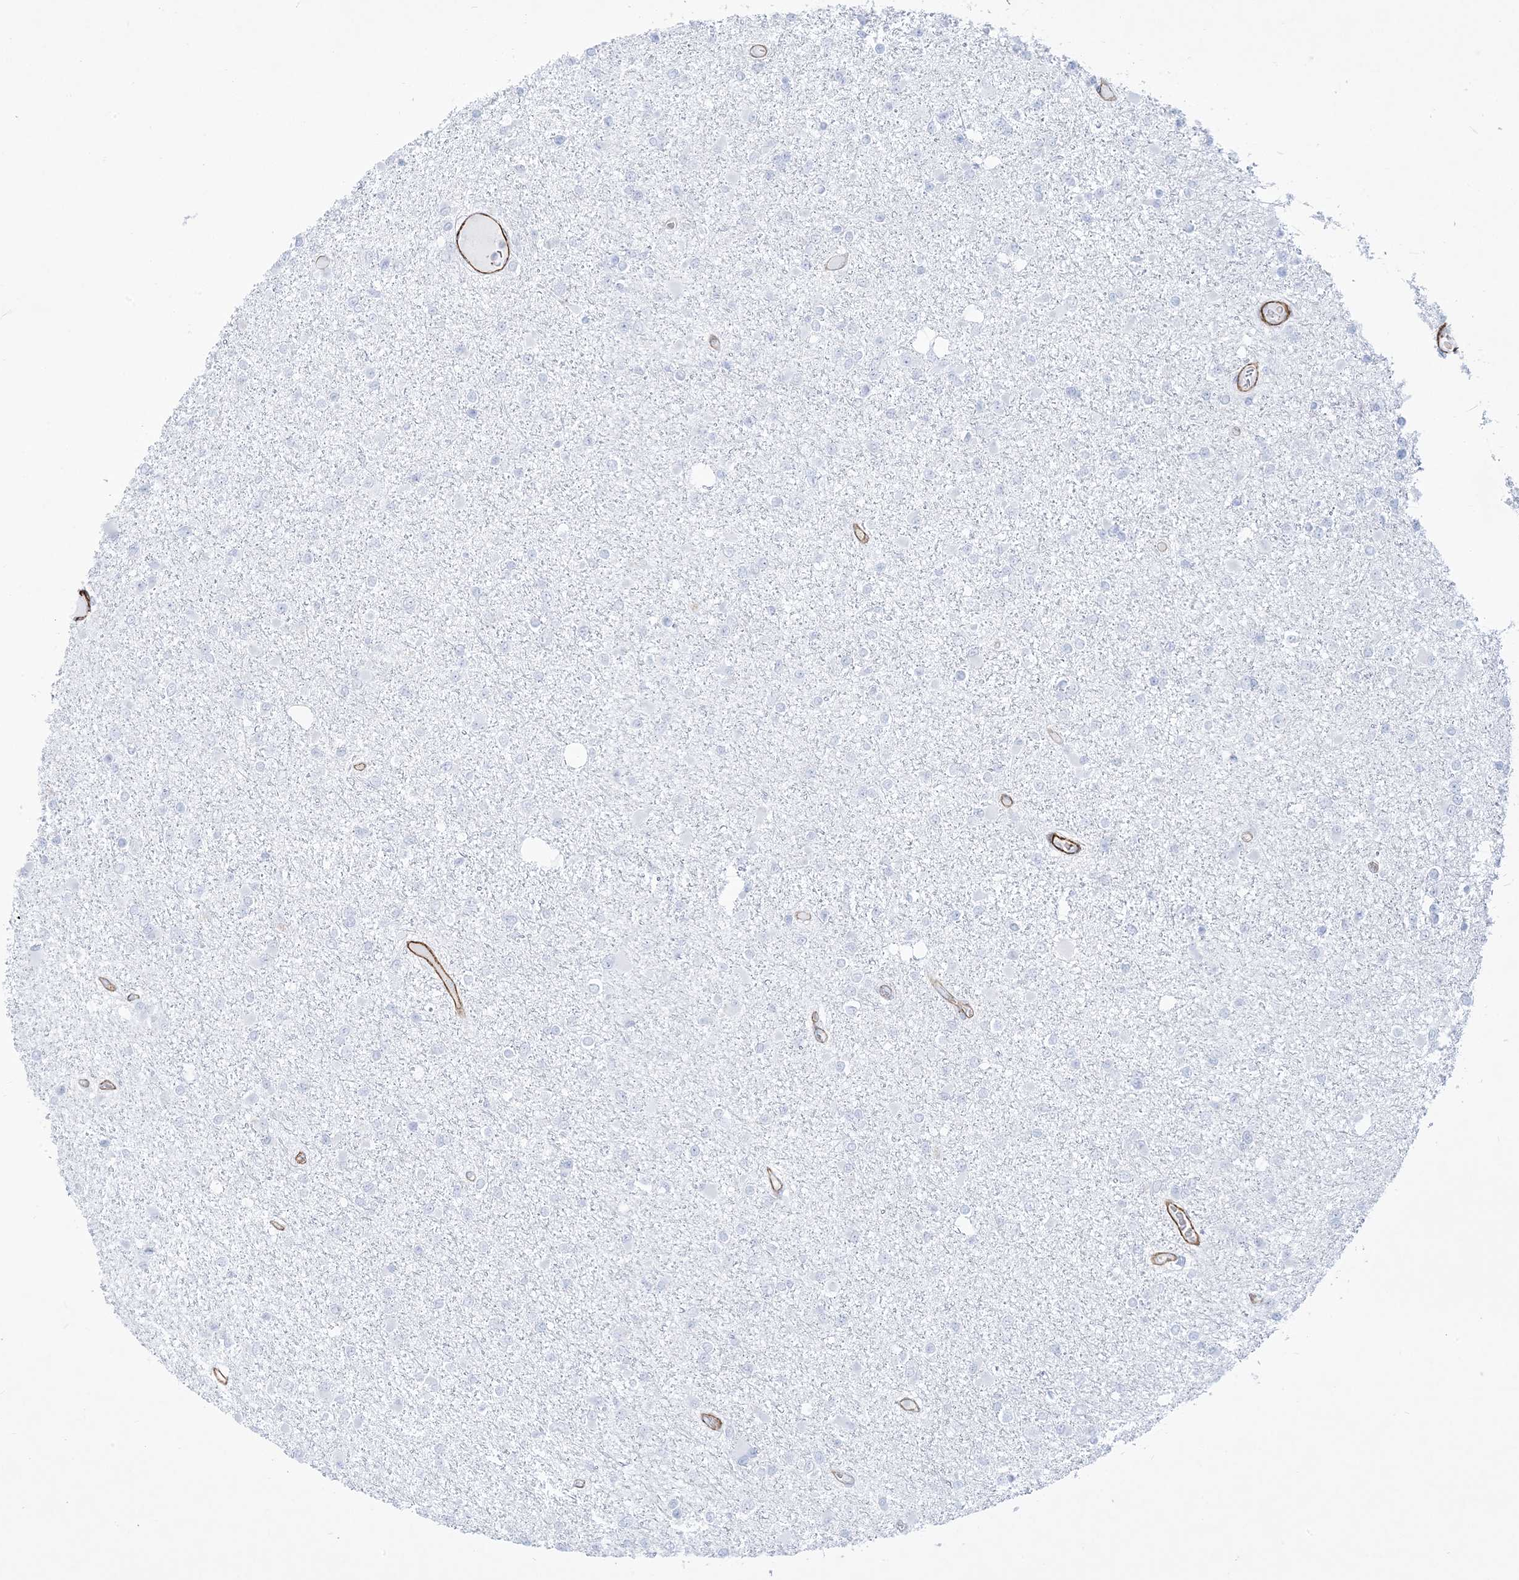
{"staining": {"intensity": "negative", "quantity": "none", "location": "none"}, "tissue": "glioma", "cell_type": "Tumor cells", "image_type": "cancer", "snomed": [{"axis": "morphology", "description": "Glioma, malignant, Low grade"}, {"axis": "topography", "description": "Brain"}], "caption": "Tumor cells are negative for brown protein staining in malignant low-grade glioma.", "gene": "B3GNT7", "patient": {"sex": "female", "age": 22}}